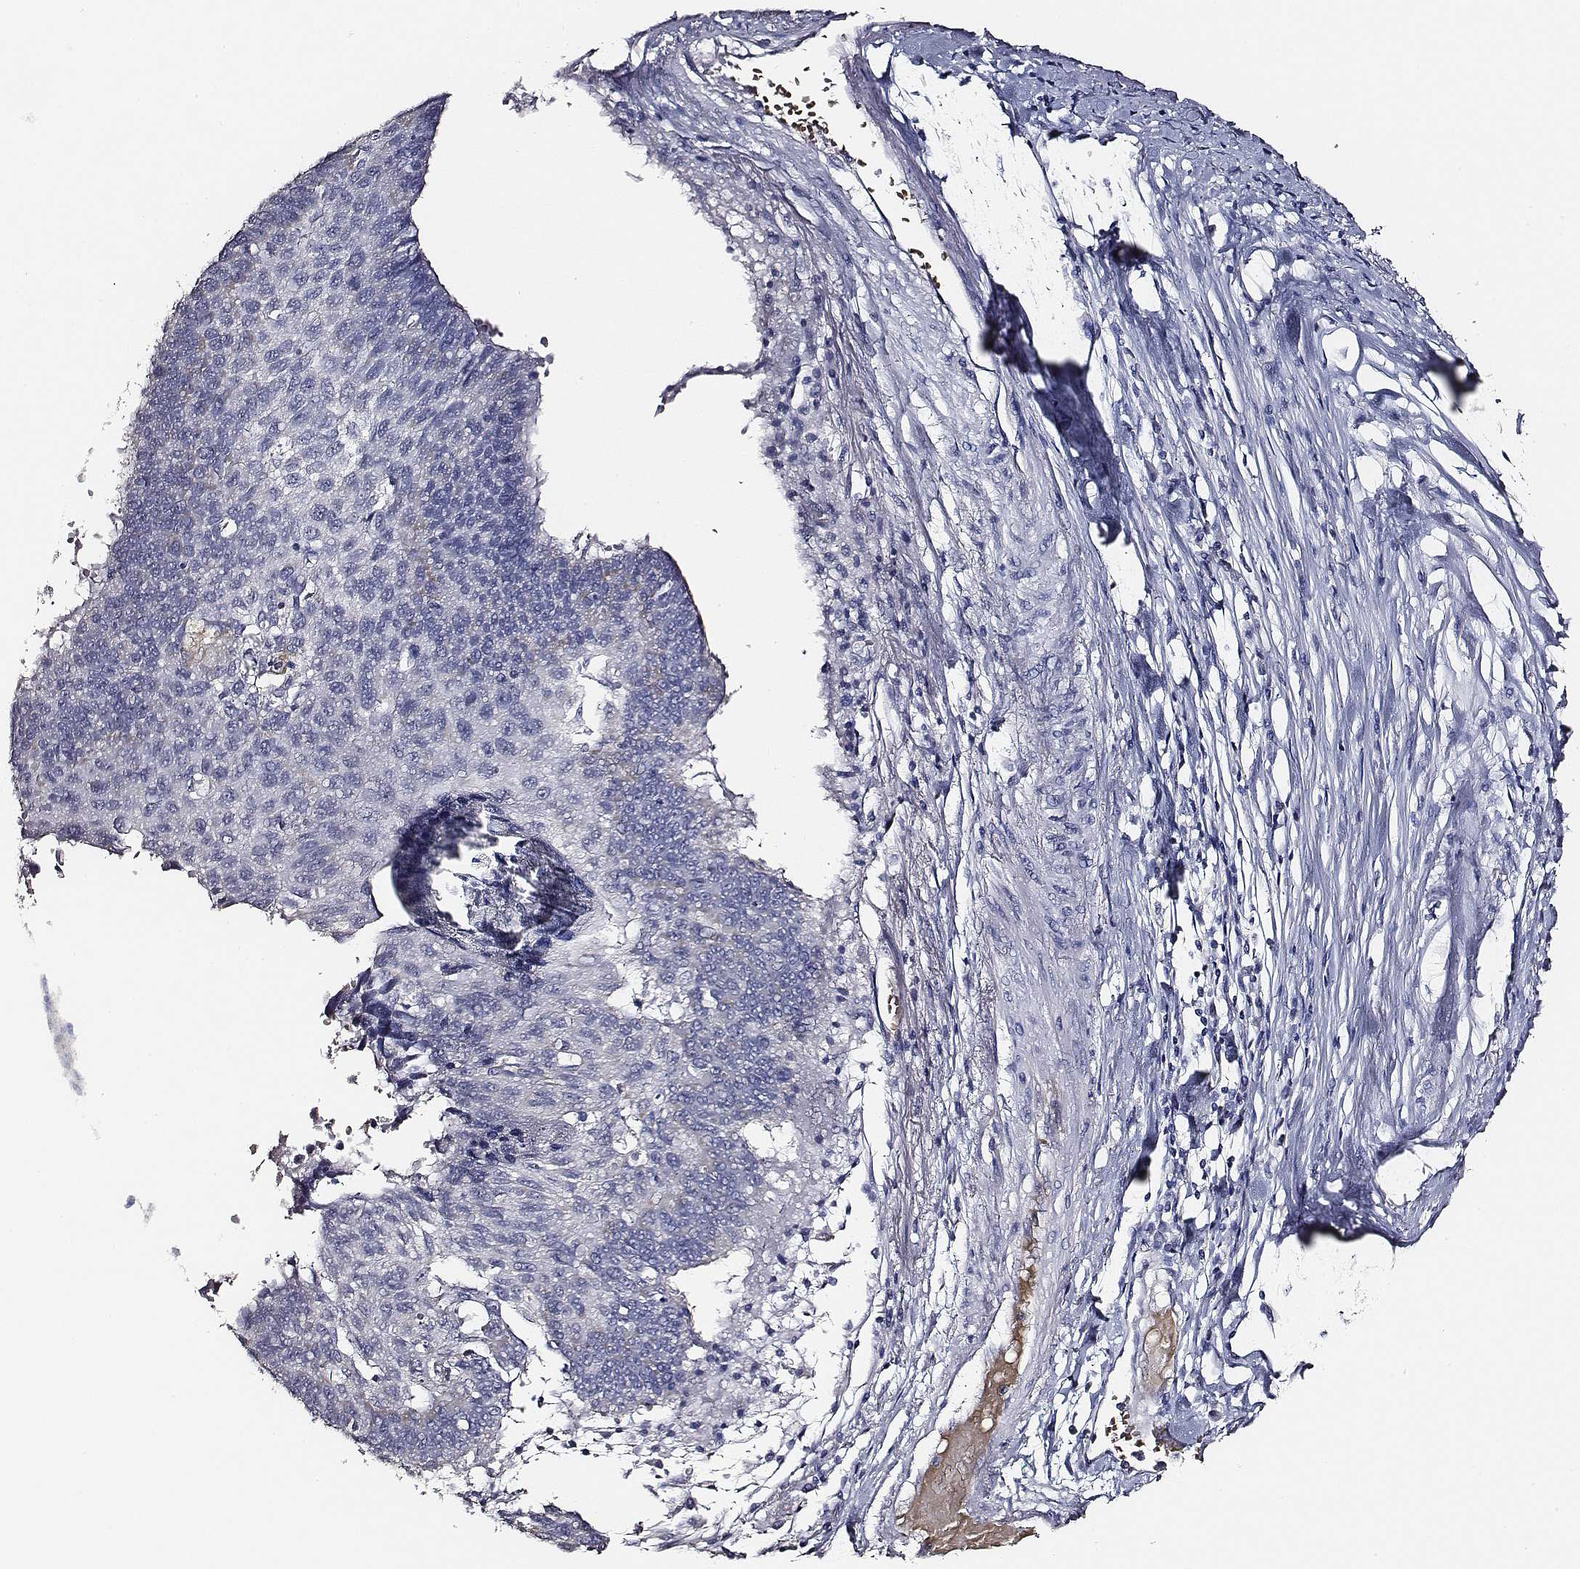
{"staining": {"intensity": "negative", "quantity": "none", "location": "none"}, "tissue": "lung cancer", "cell_type": "Tumor cells", "image_type": "cancer", "snomed": [{"axis": "morphology", "description": "Squamous cell carcinoma, NOS"}, {"axis": "topography", "description": "Lung"}], "caption": "DAB immunohistochemical staining of human squamous cell carcinoma (lung) displays no significant staining in tumor cells.", "gene": "AADAT", "patient": {"sex": "male", "age": 73}}